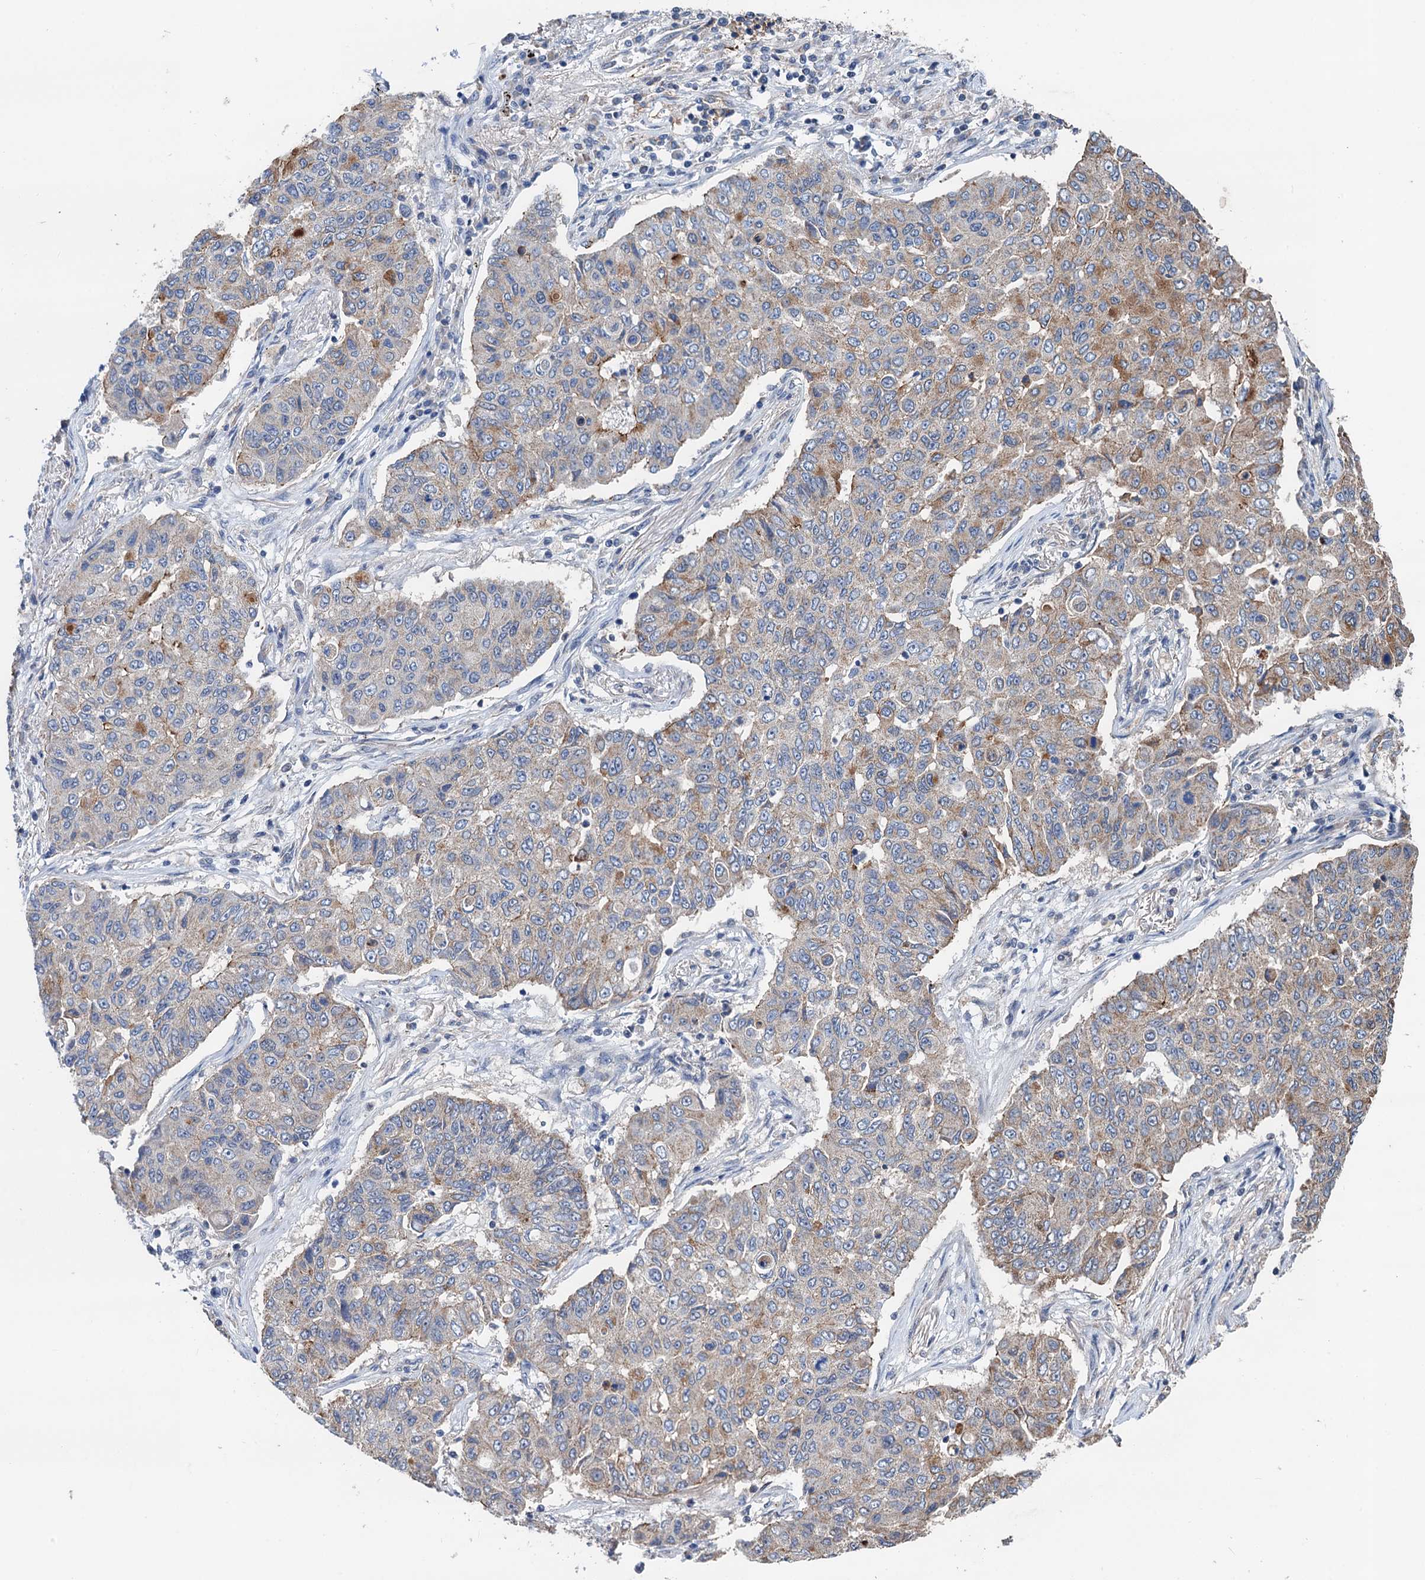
{"staining": {"intensity": "moderate", "quantity": "<25%", "location": "cytoplasmic/membranous"}, "tissue": "lung cancer", "cell_type": "Tumor cells", "image_type": "cancer", "snomed": [{"axis": "morphology", "description": "Squamous cell carcinoma, NOS"}, {"axis": "topography", "description": "Lung"}], "caption": "Immunohistochemistry (IHC) histopathology image of neoplastic tissue: squamous cell carcinoma (lung) stained using immunohistochemistry (IHC) exhibits low levels of moderate protein expression localized specifically in the cytoplasmic/membranous of tumor cells, appearing as a cytoplasmic/membranous brown color.", "gene": "DGLUCY", "patient": {"sex": "male", "age": 74}}